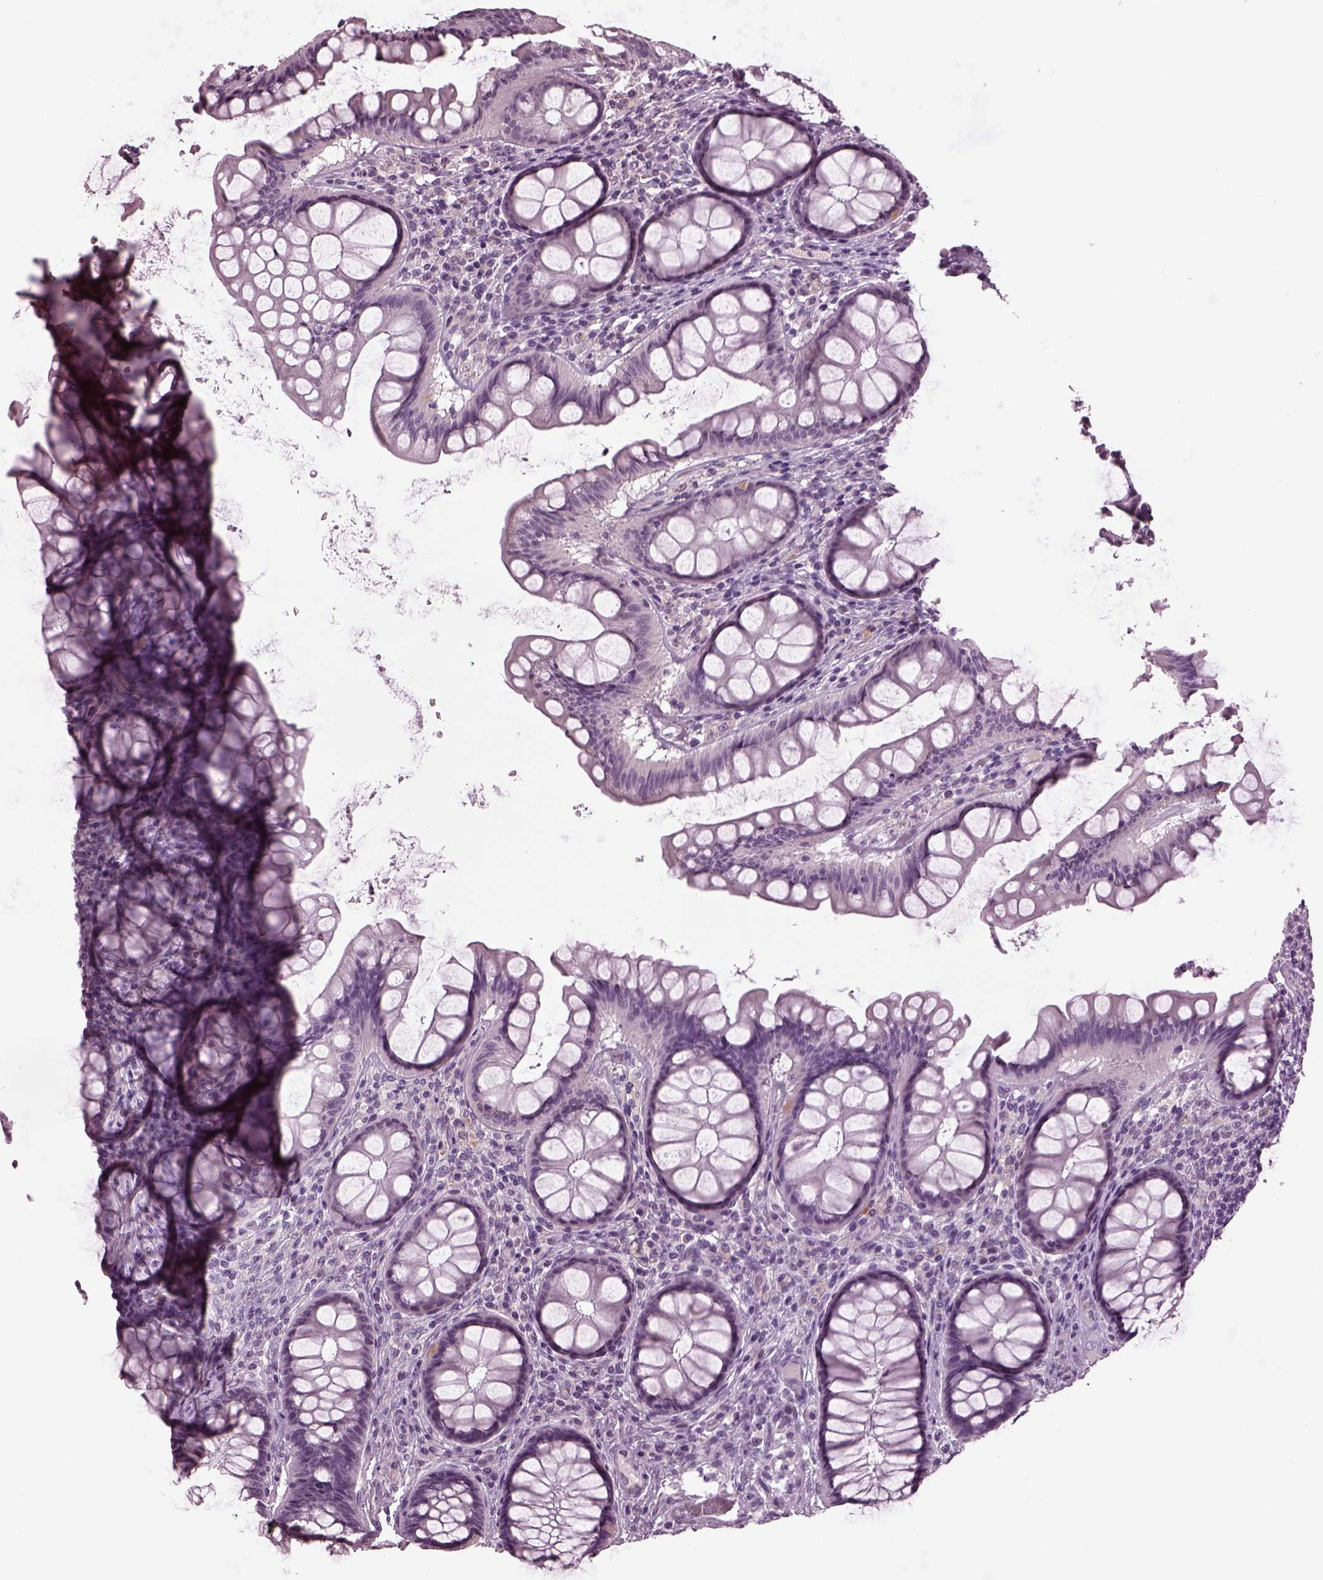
{"staining": {"intensity": "negative", "quantity": "none", "location": "none"}, "tissue": "colon", "cell_type": "Endothelial cells", "image_type": "normal", "snomed": [{"axis": "morphology", "description": "Normal tissue, NOS"}, {"axis": "topography", "description": "Colon"}], "caption": "Immunohistochemistry (IHC) micrograph of benign colon: human colon stained with DAB (3,3'-diaminobenzidine) shows no significant protein expression in endothelial cells.", "gene": "CLCN4", "patient": {"sex": "female", "age": 65}}